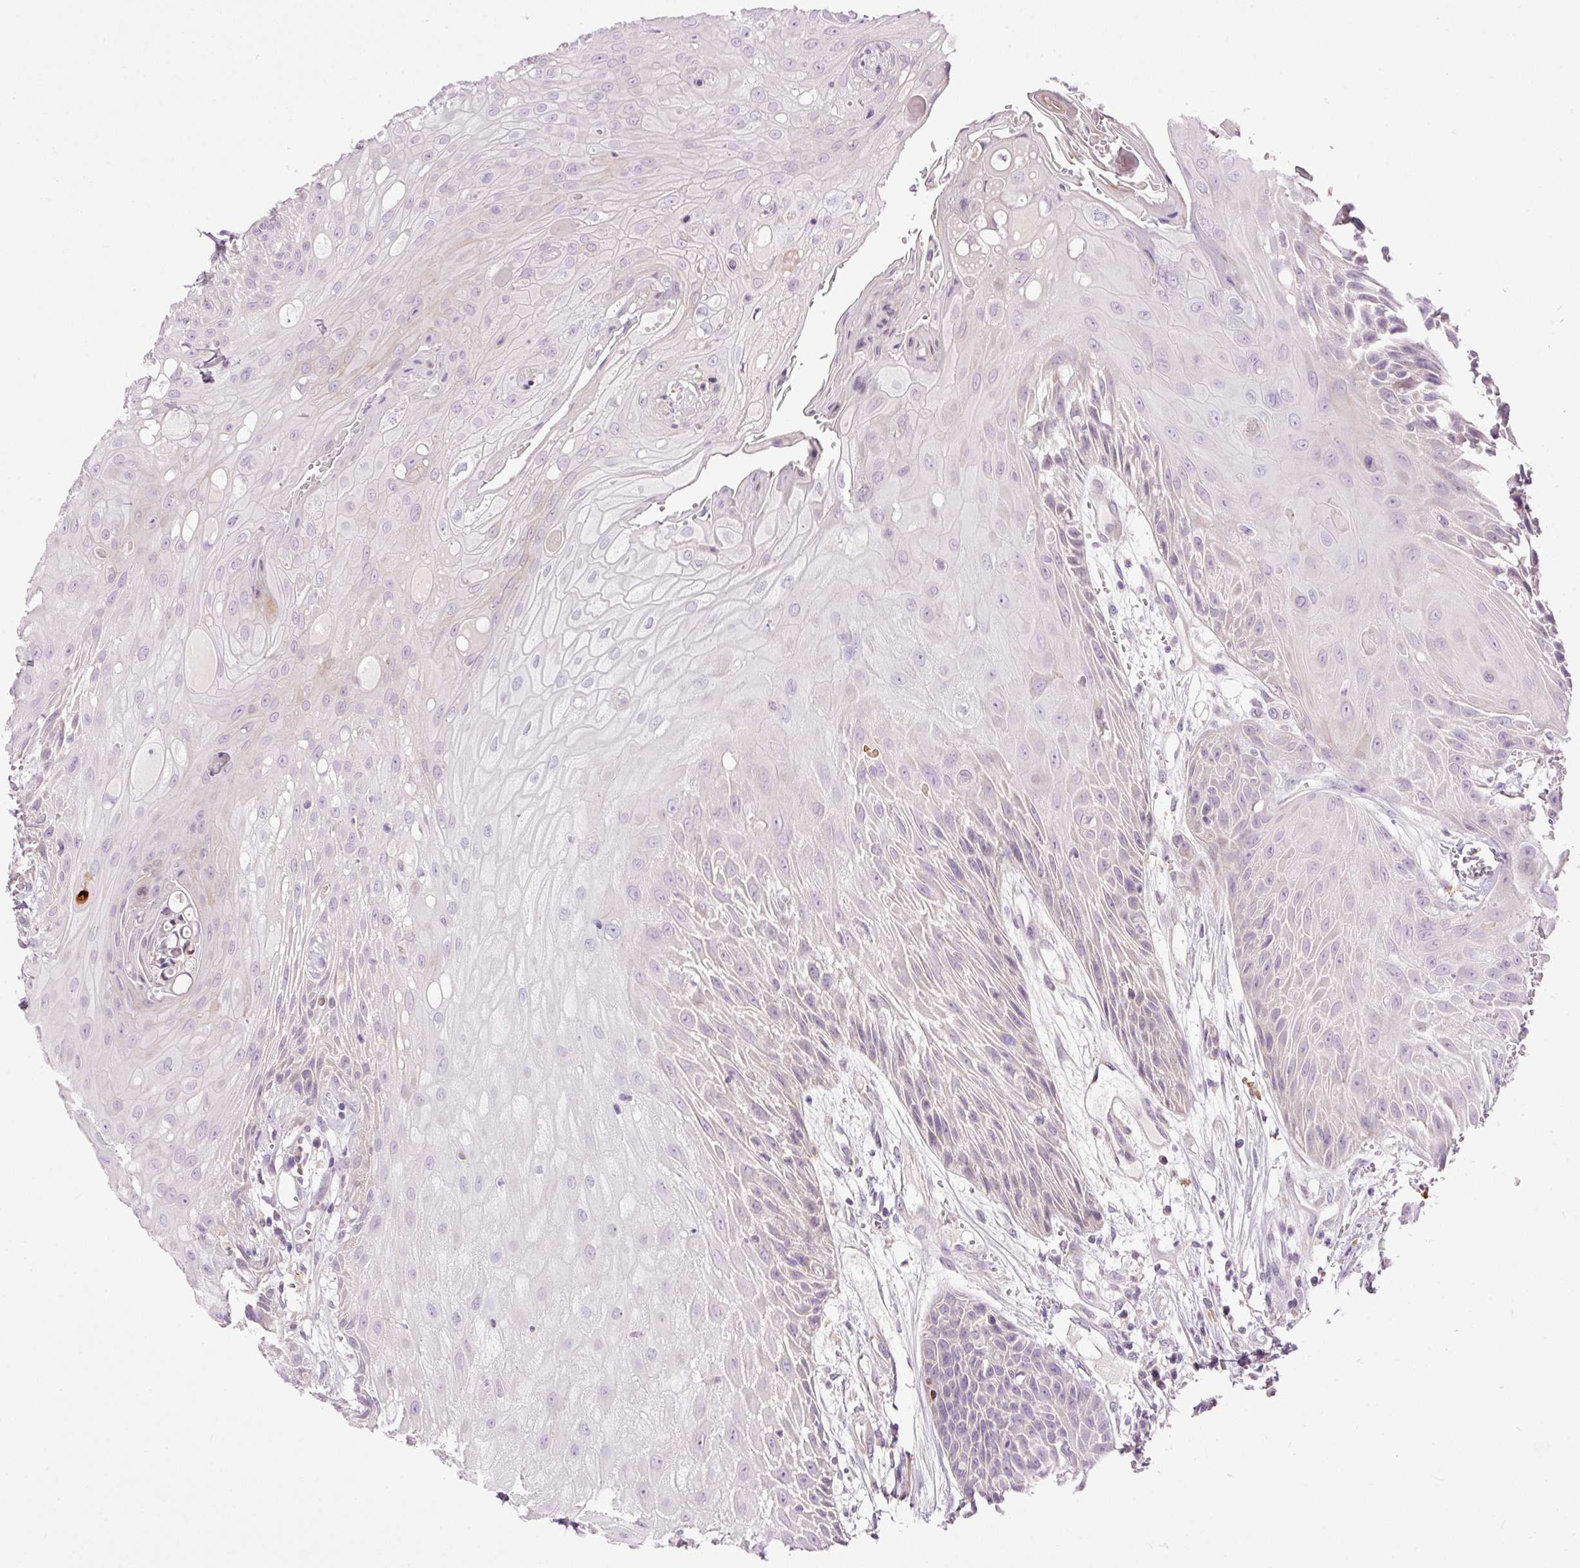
{"staining": {"intensity": "negative", "quantity": "none", "location": "none"}, "tissue": "head and neck cancer", "cell_type": "Tumor cells", "image_type": "cancer", "snomed": [{"axis": "morphology", "description": "Squamous cell carcinoma, NOS"}, {"axis": "topography", "description": "Head-Neck"}], "caption": "Immunohistochemical staining of squamous cell carcinoma (head and neck) shows no significant expression in tumor cells. (Stains: DAB IHC with hematoxylin counter stain, Microscopy: brightfield microscopy at high magnification).", "gene": "FCRL4", "patient": {"sex": "female", "age": 73}}